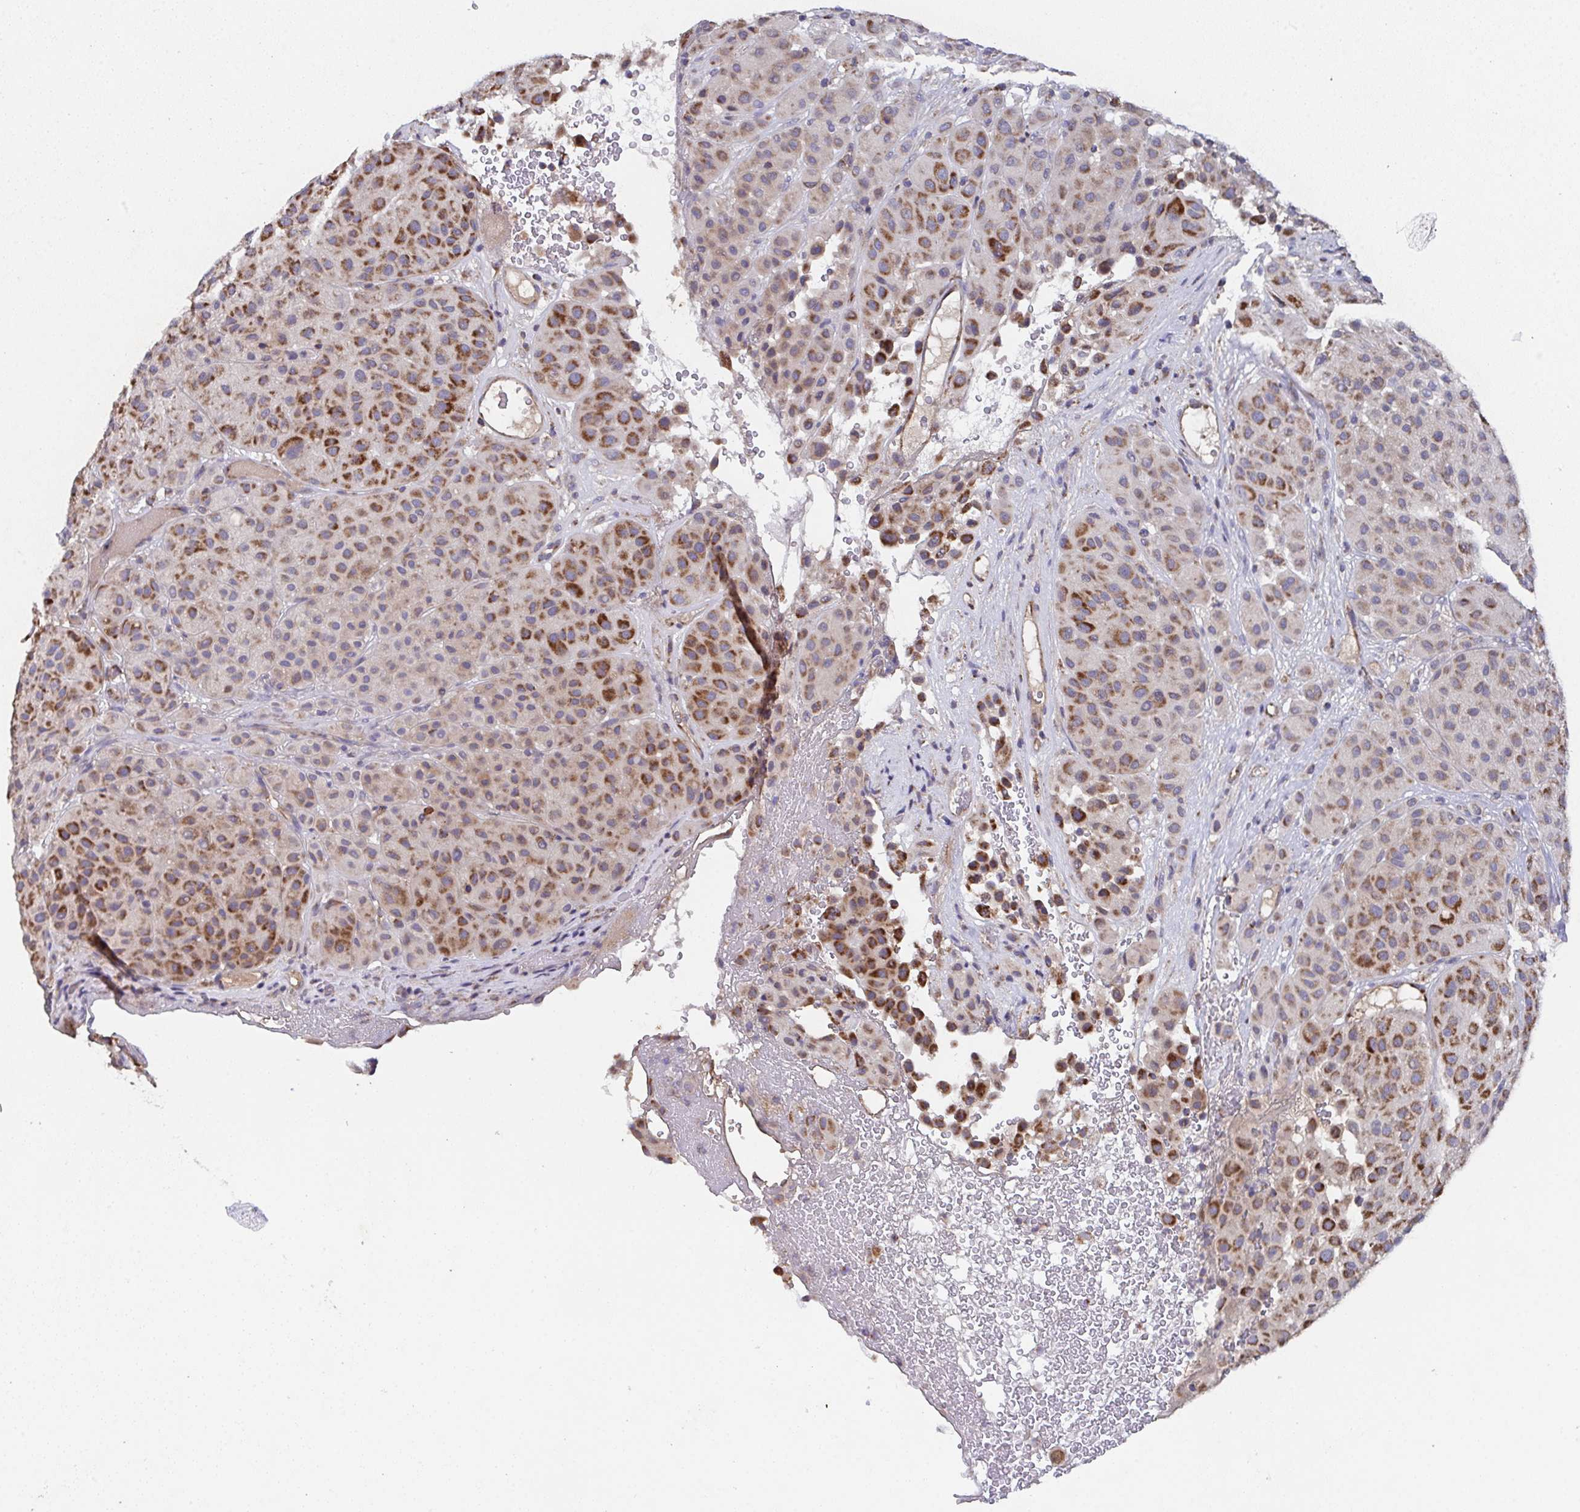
{"staining": {"intensity": "moderate", "quantity": ">75%", "location": "cytoplasmic/membranous"}, "tissue": "melanoma", "cell_type": "Tumor cells", "image_type": "cancer", "snomed": [{"axis": "morphology", "description": "Malignant melanoma, Metastatic site"}, {"axis": "topography", "description": "Smooth muscle"}], "caption": "Melanoma stained with a brown dye reveals moderate cytoplasmic/membranous positive positivity in about >75% of tumor cells.", "gene": "MT-ND3", "patient": {"sex": "male", "age": 41}}